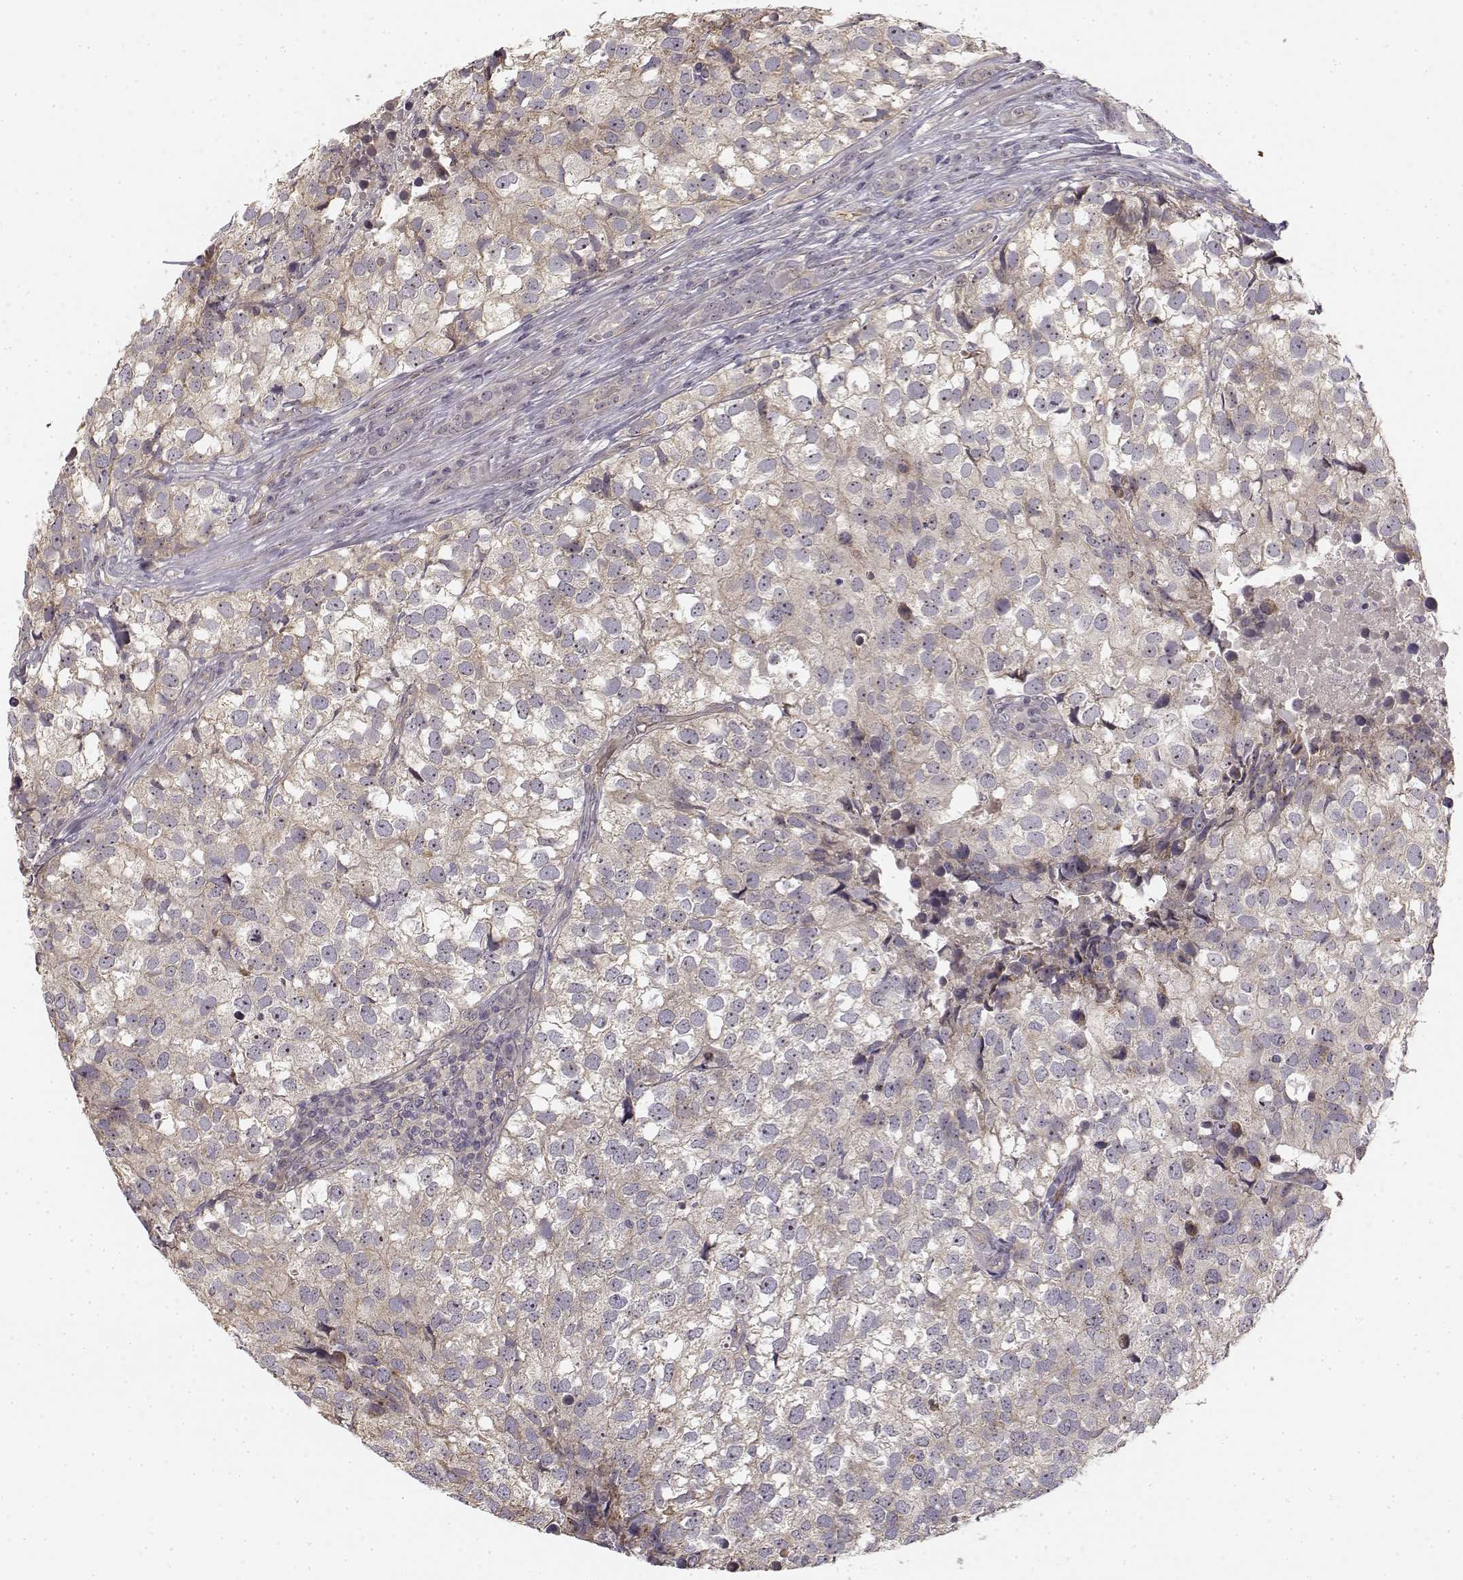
{"staining": {"intensity": "weak", "quantity": "<25%", "location": "cytoplasmic/membranous"}, "tissue": "breast cancer", "cell_type": "Tumor cells", "image_type": "cancer", "snomed": [{"axis": "morphology", "description": "Duct carcinoma"}, {"axis": "topography", "description": "Breast"}], "caption": "Immunohistochemical staining of intraductal carcinoma (breast) reveals no significant staining in tumor cells. The staining is performed using DAB brown chromogen with nuclei counter-stained in using hematoxylin.", "gene": "MED12L", "patient": {"sex": "female", "age": 30}}